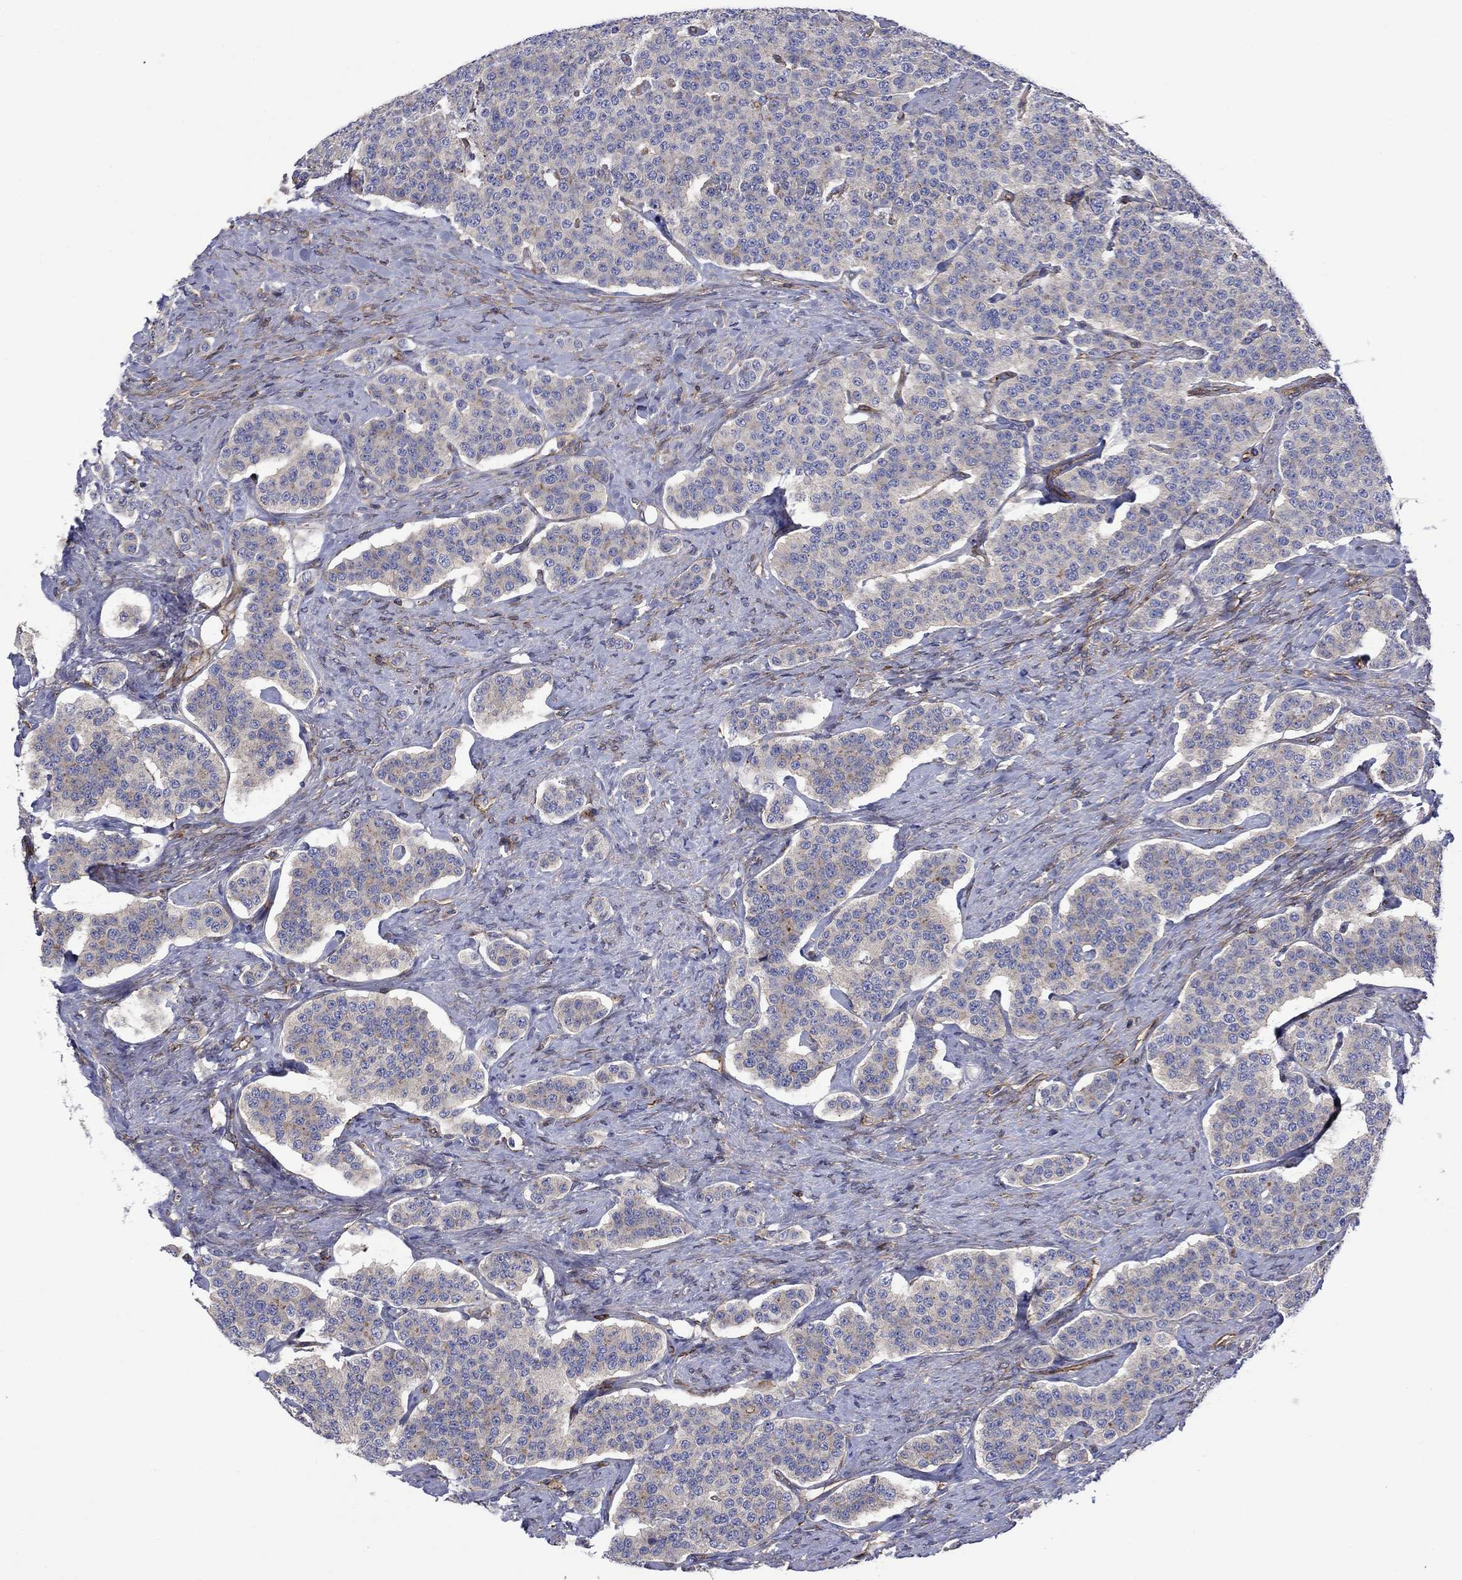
{"staining": {"intensity": "moderate", "quantity": "<25%", "location": "cytoplasmic/membranous"}, "tissue": "carcinoid", "cell_type": "Tumor cells", "image_type": "cancer", "snomed": [{"axis": "morphology", "description": "Carcinoid, malignant, NOS"}, {"axis": "topography", "description": "Small intestine"}], "caption": "Immunohistochemical staining of carcinoid demonstrates low levels of moderate cytoplasmic/membranous positivity in approximately <25% of tumor cells.", "gene": "PAG1", "patient": {"sex": "female", "age": 58}}